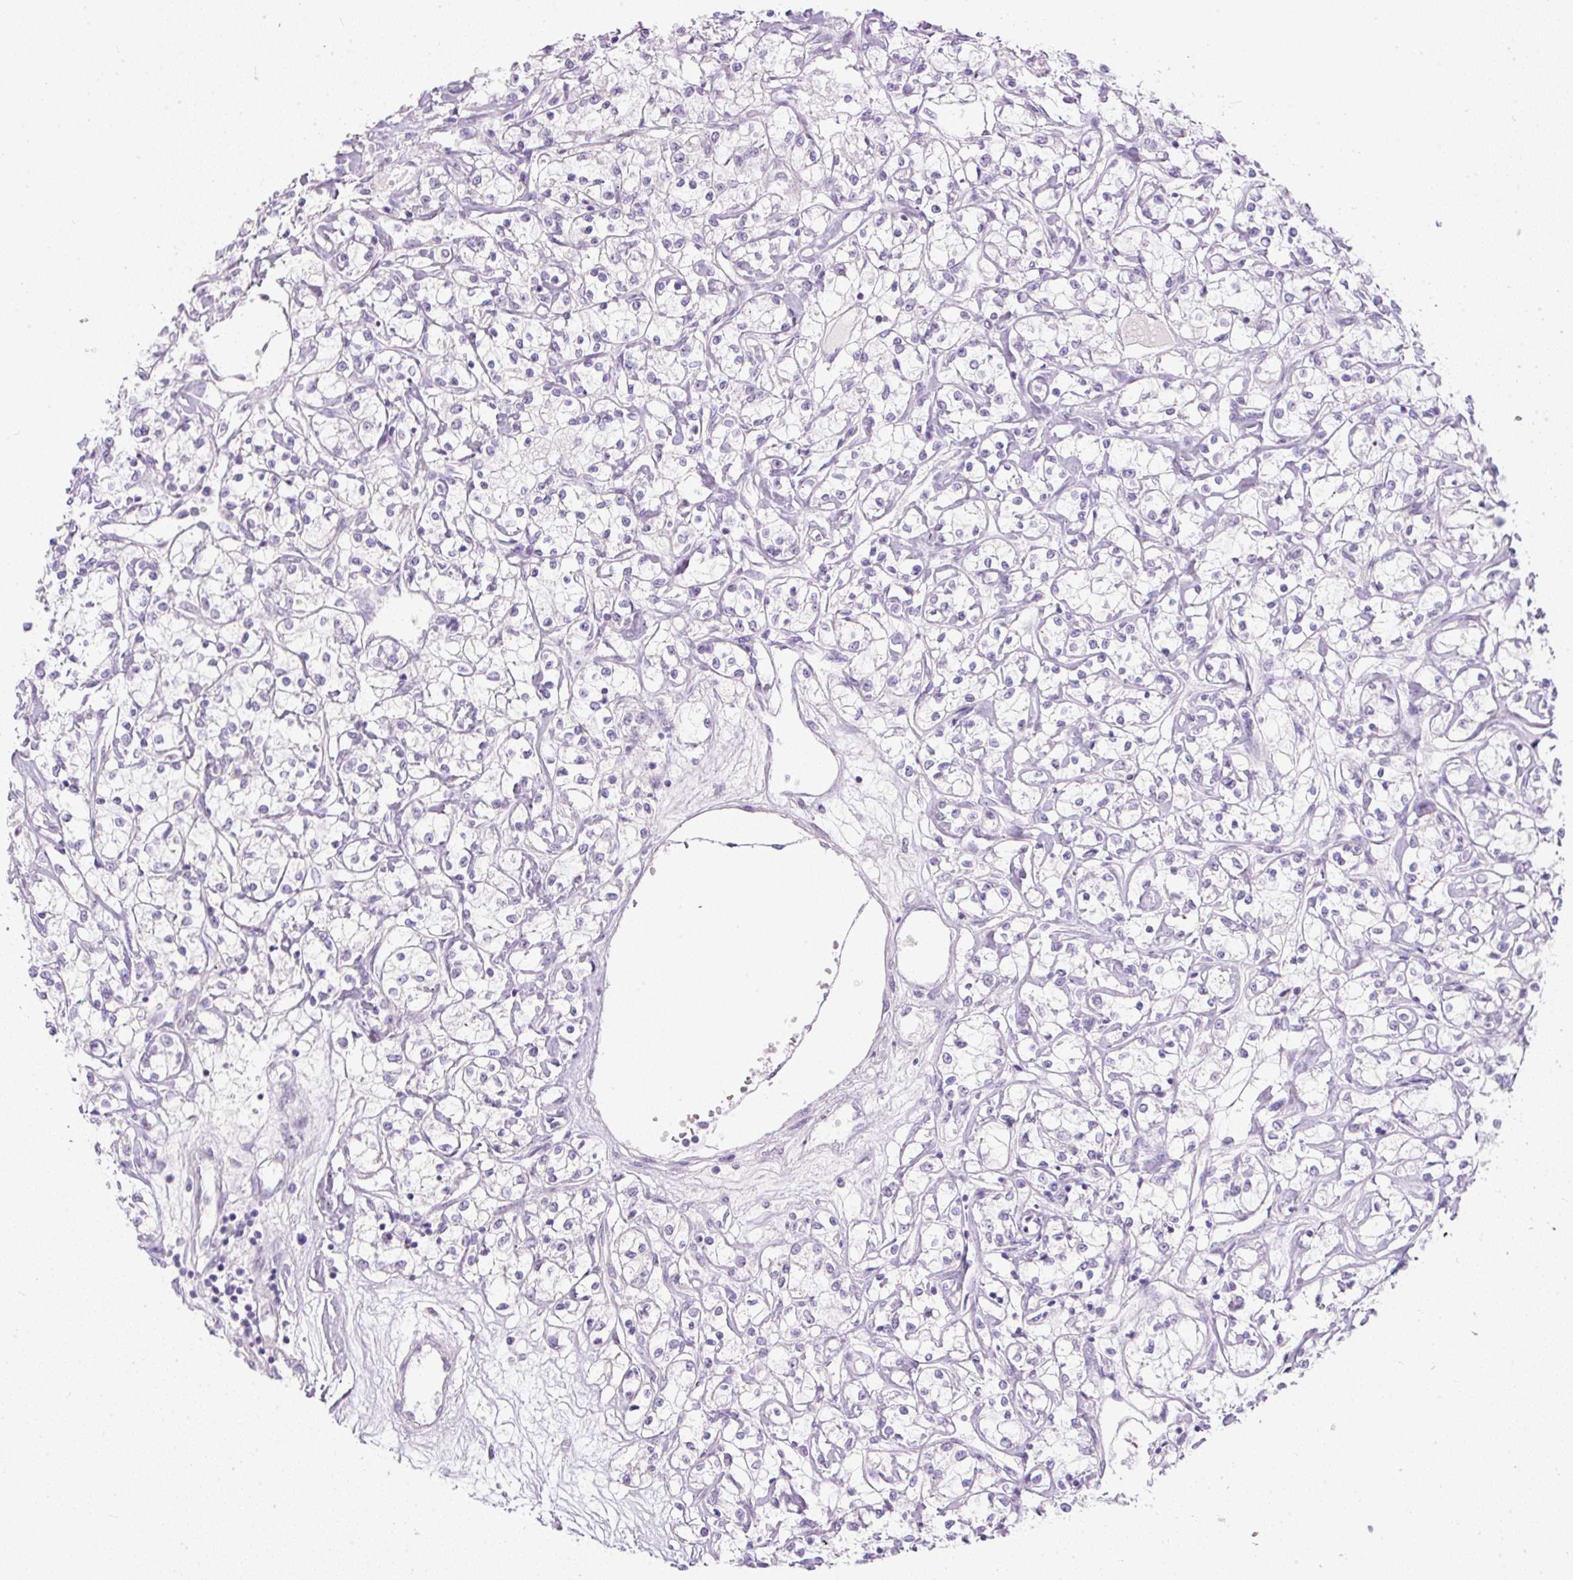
{"staining": {"intensity": "negative", "quantity": "none", "location": "none"}, "tissue": "renal cancer", "cell_type": "Tumor cells", "image_type": "cancer", "snomed": [{"axis": "morphology", "description": "Adenocarcinoma, NOS"}, {"axis": "topography", "description": "Kidney"}], "caption": "This image is of renal adenocarcinoma stained with IHC to label a protein in brown with the nuclei are counter-stained blue. There is no positivity in tumor cells. The staining is performed using DAB brown chromogen with nuclei counter-stained in using hematoxylin.", "gene": "FGFBP3", "patient": {"sex": "female", "age": 59}}